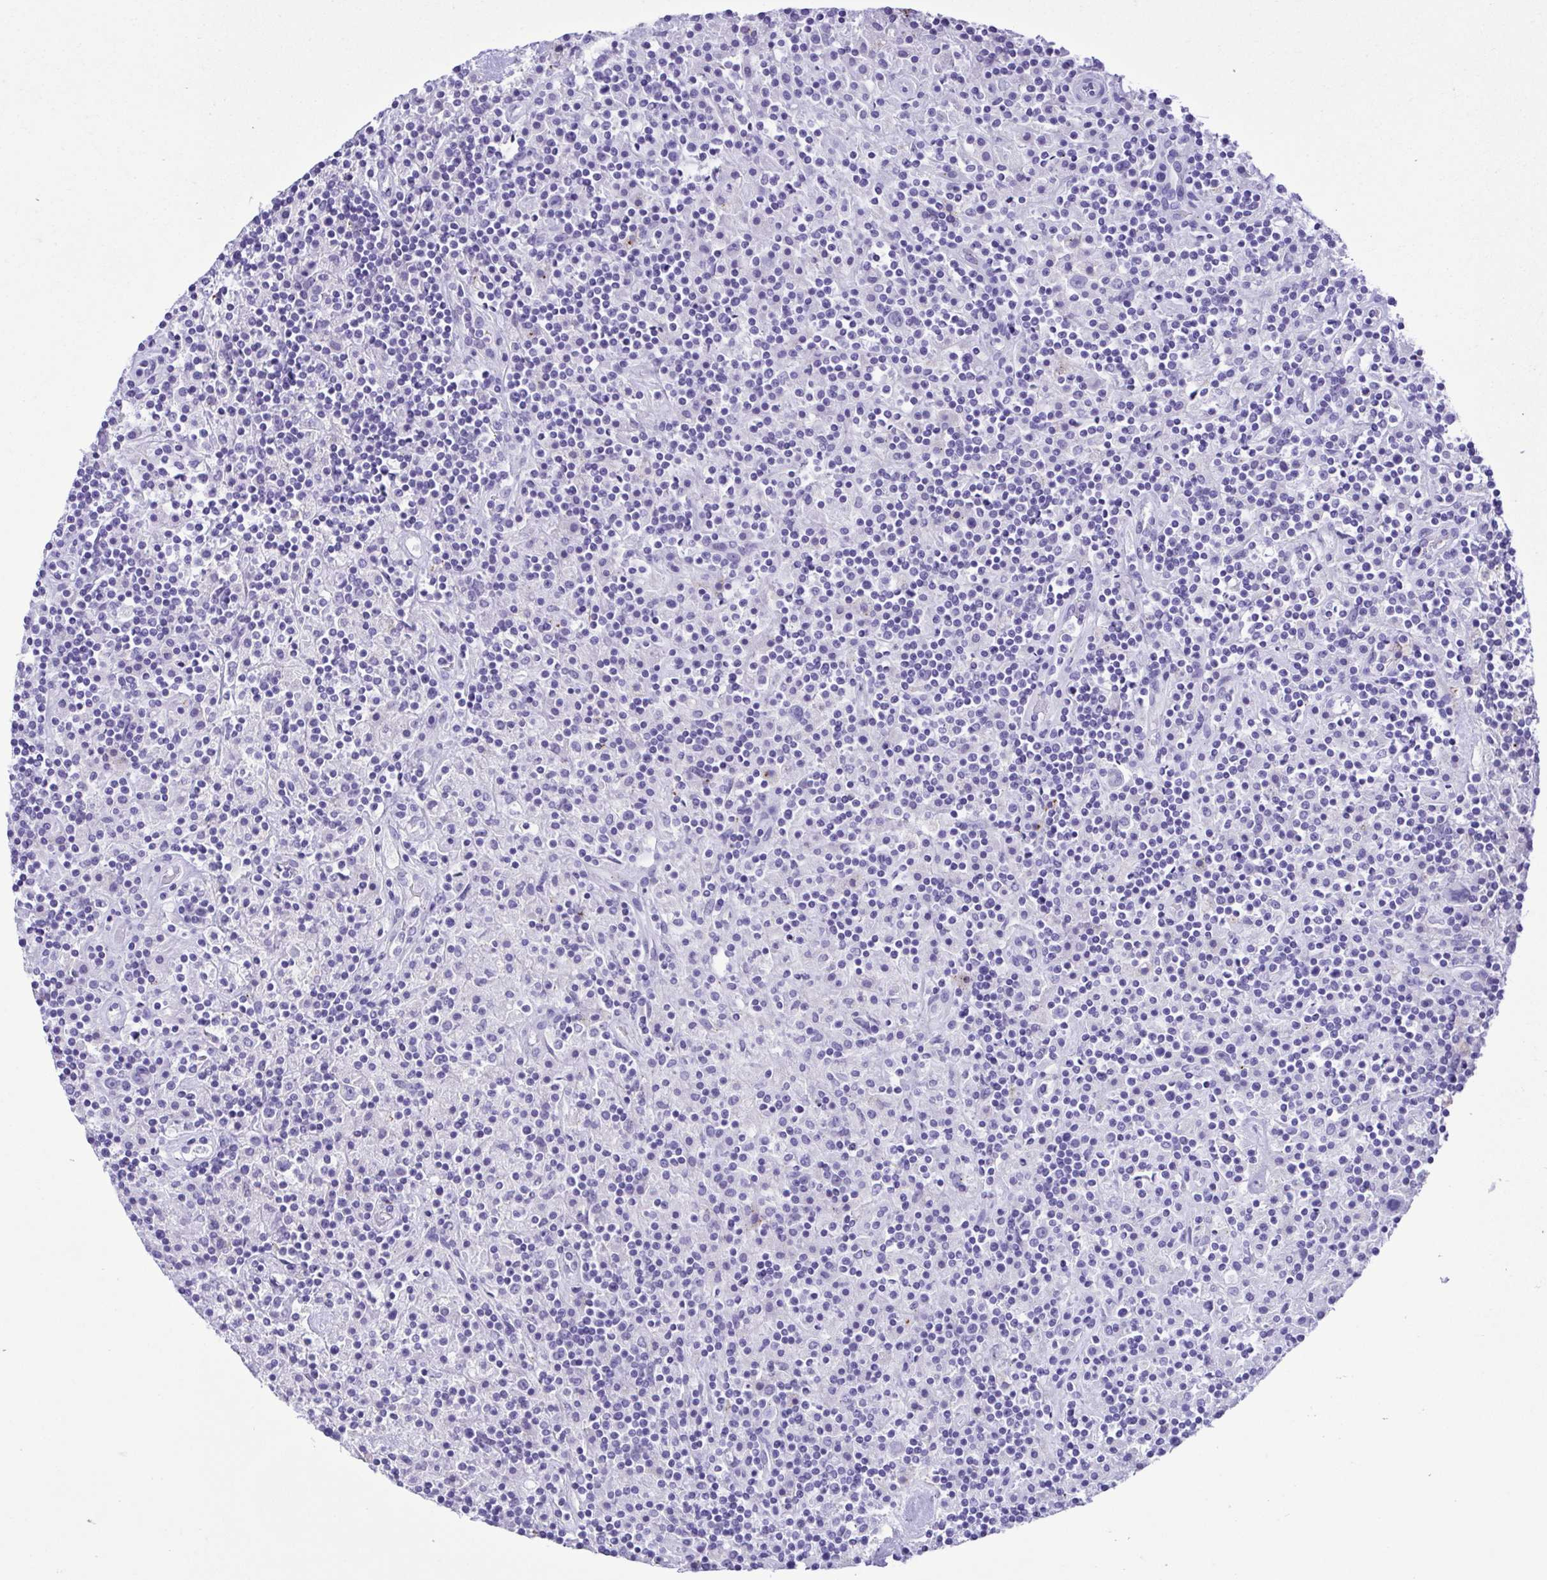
{"staining": {"intensity": "negative", "quantity": "none", "location": "none"}, "tissue": "lymphoma", "cell_type": "Tumor cells", "image_type": "cancer", "snomed": [{"axis": "morphology", "description": "Hodgkin's disease, NOS"}, {"axis": "topography", "description": "Lymph node"}], "caption": "DAB immunohistochemical staining of lymphoma exhibits no significant staining in tumor cells.", "gene": "OVGP1", "patient": {"sex": "male", "age": 70}}